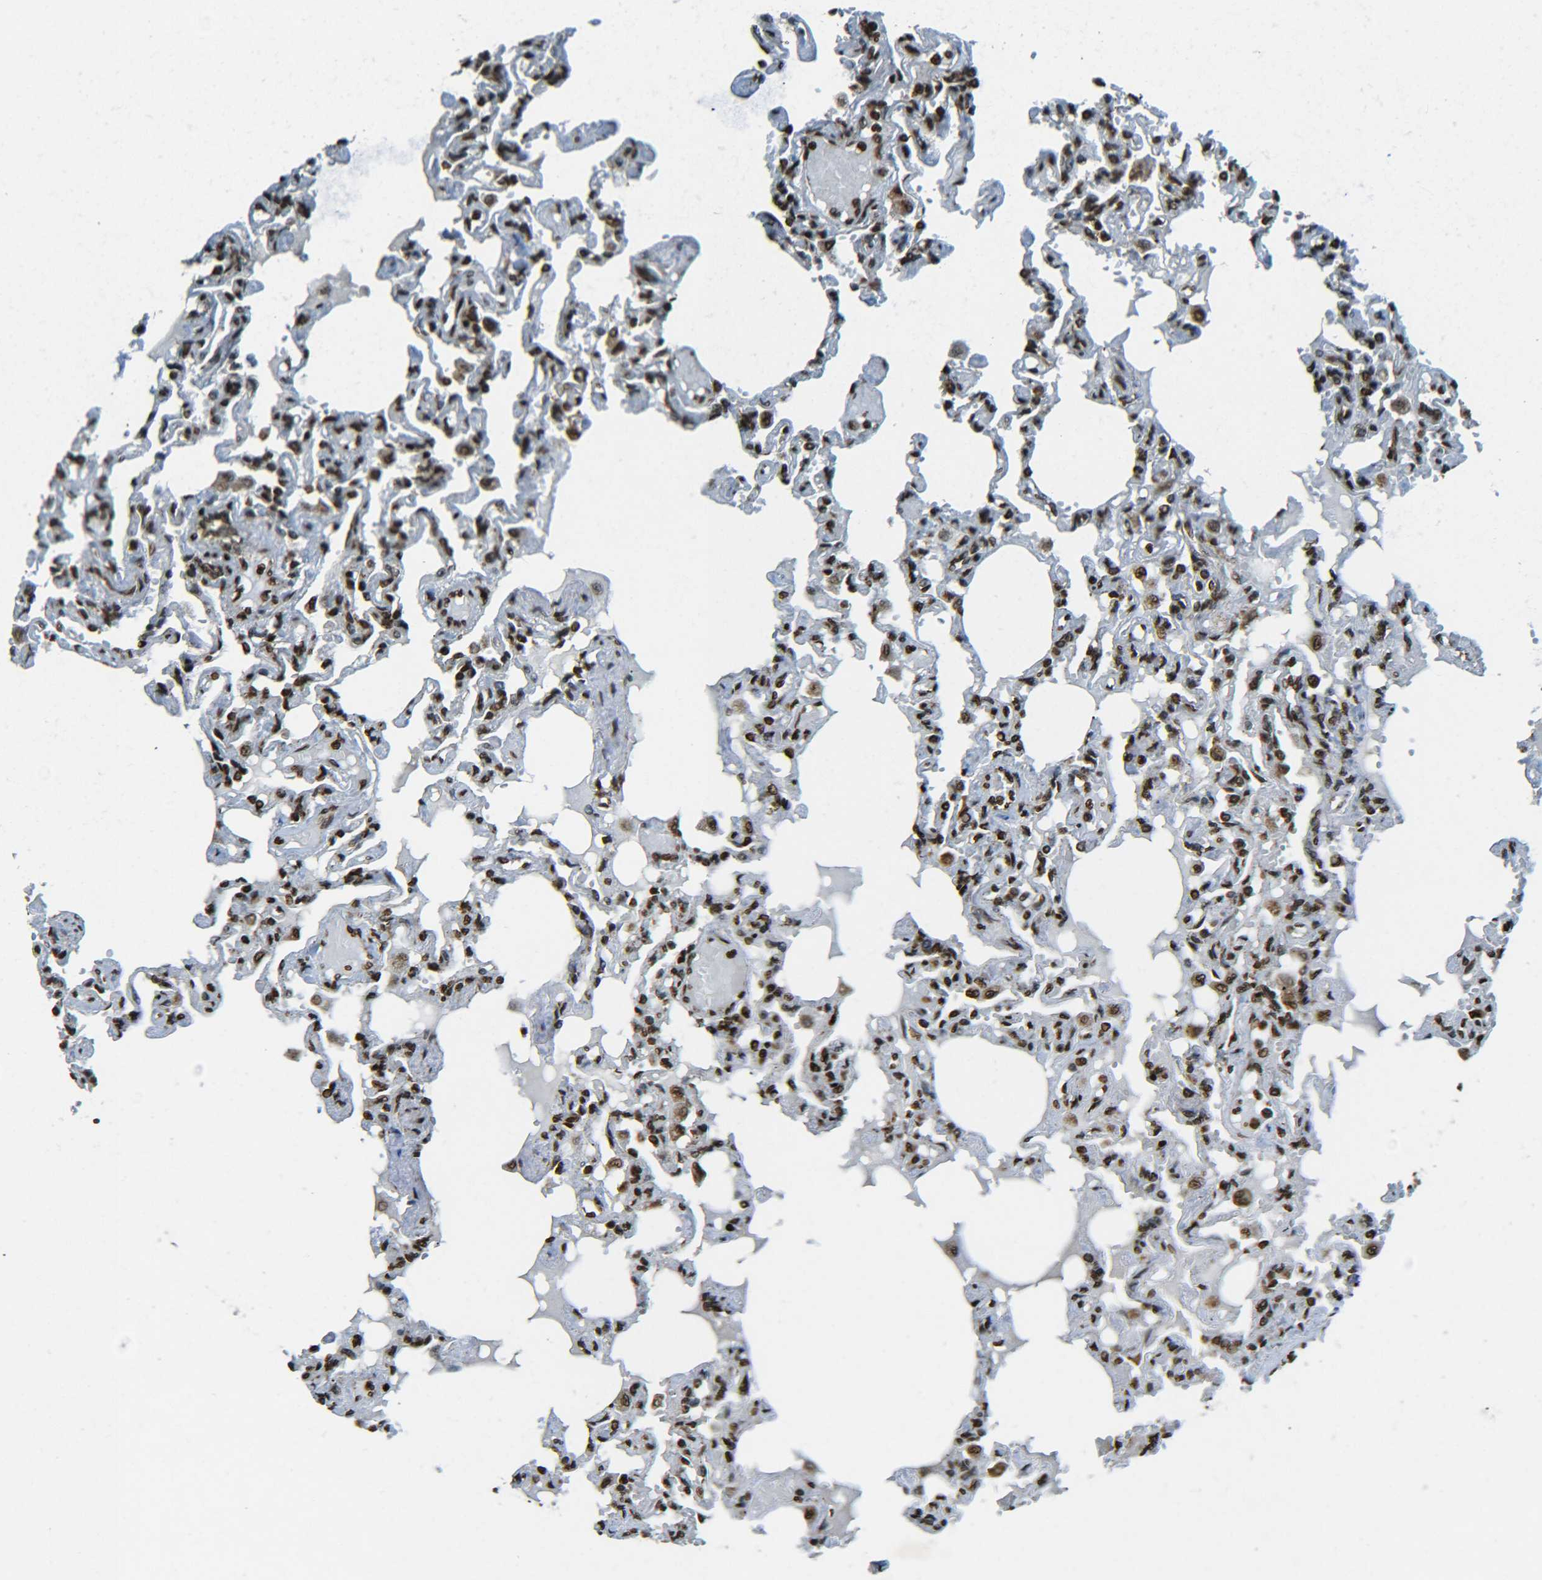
{"staining": {"intensity": "strong", "quantity": ">75%", "location": "nuclear"}, "tissue": "lung", "cell_type": "Alveolar cells", "image_type": "normal", "snomed": [{"axis": "morphology", "description": "Normal tissue, NOS"}, {"axis": "topography", "description": "Lung"}], "caption": "Alveolar cells display high levels of strong nuclear positivity in approximately >75% of cells in unremarkable lung. The protein is shown in brown color, while the nuclei are stained blue.", "gene": "NEUROG2", "patient": {"sex": "male", "age": 21}}